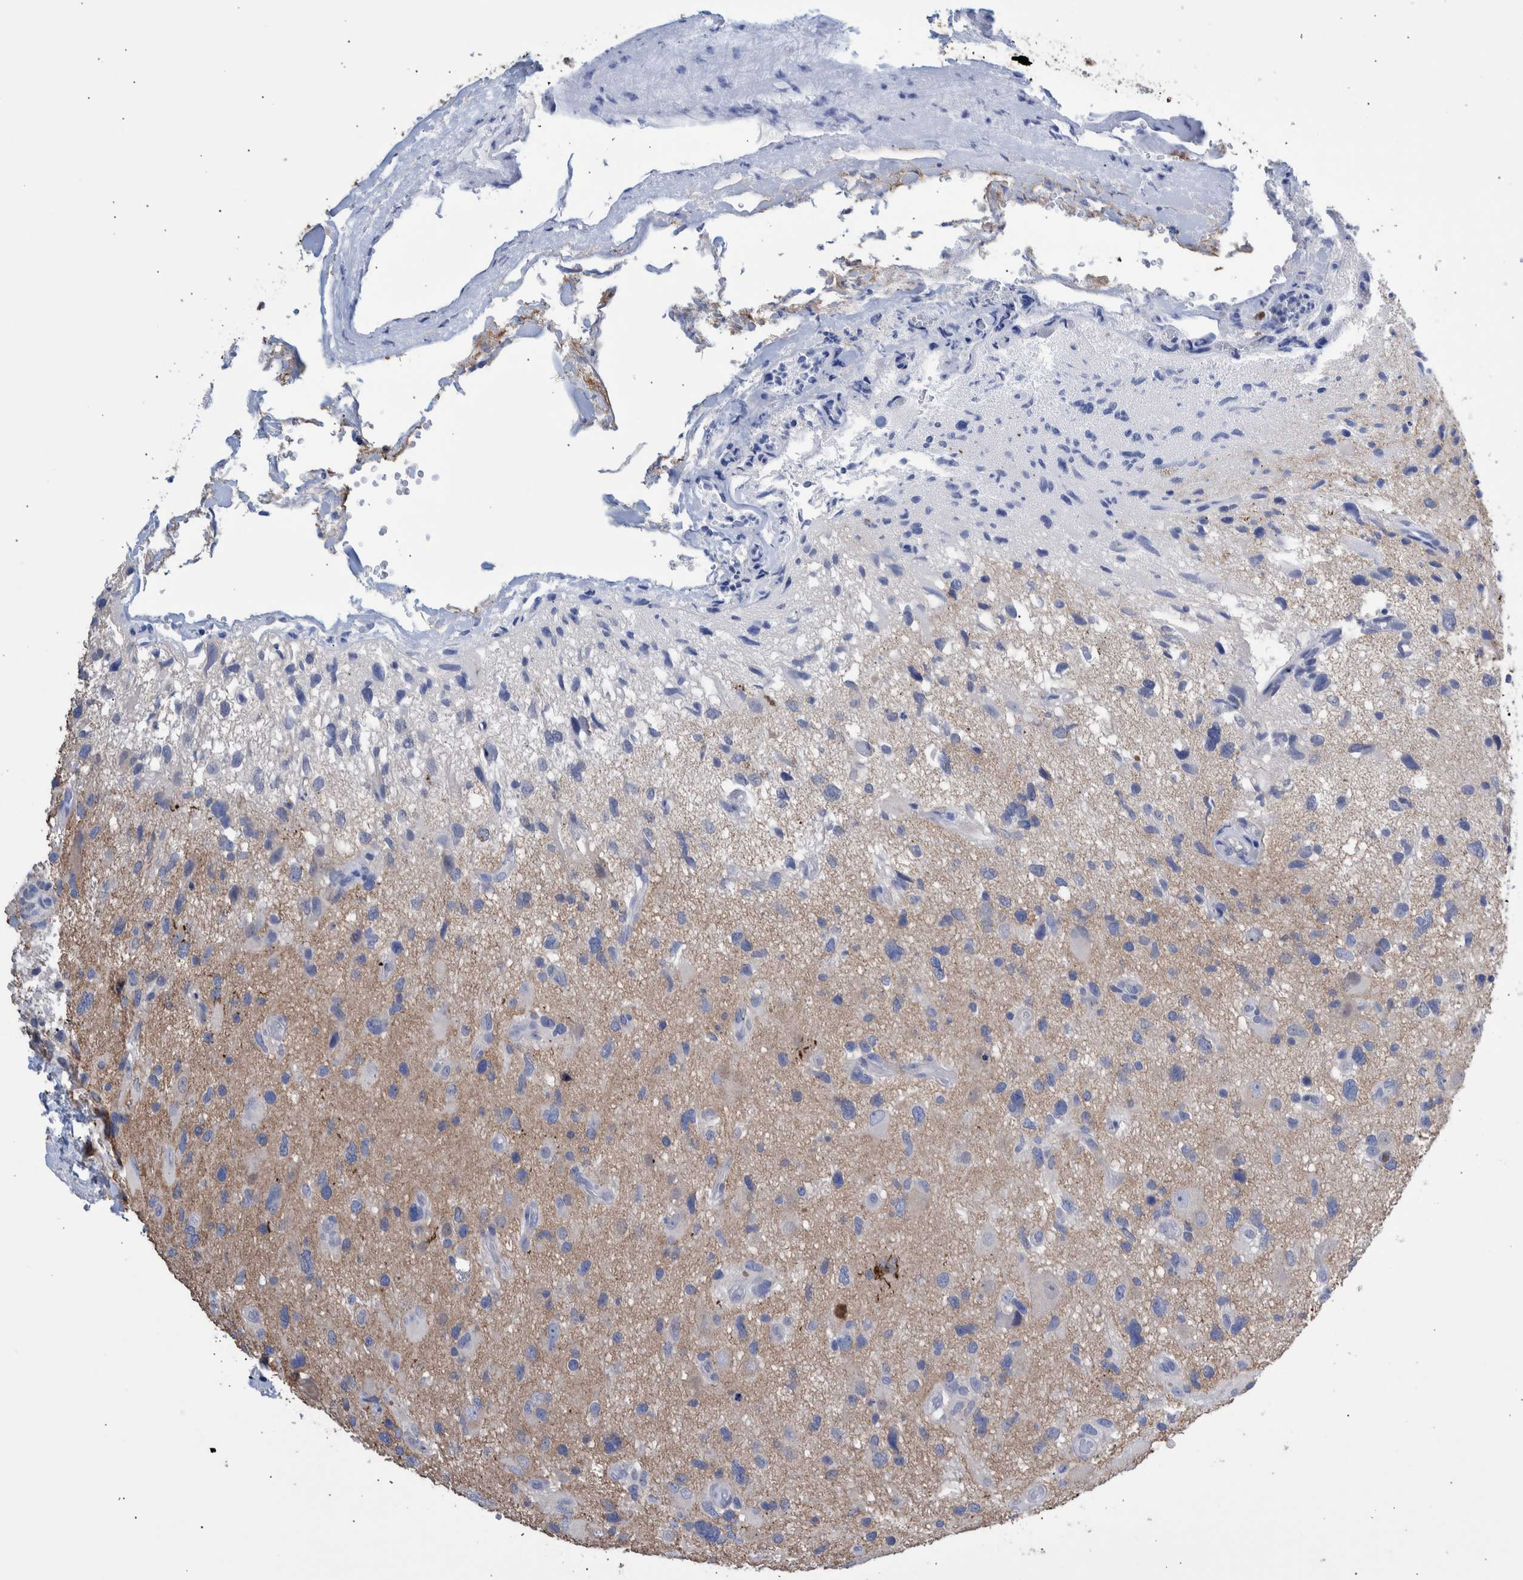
{"staining": {"intensity": "weak", "quantity": "<25%", "location": "cytoplasmic/membranous"}, "tissue": "glioma", "cell_type": "Tumor cells", "image_type": "cancer", "snomed": [{"axis": "morphology", "description": "Glioma, malignant, High grade"}, {"axis": "topography", "description": "Brain"}], "caption": "Tumor cells show no significant expression in malignant glioma (high-grade).", "gene": "PPP3CC", "patient": {"sex": "male", "age": 33}}